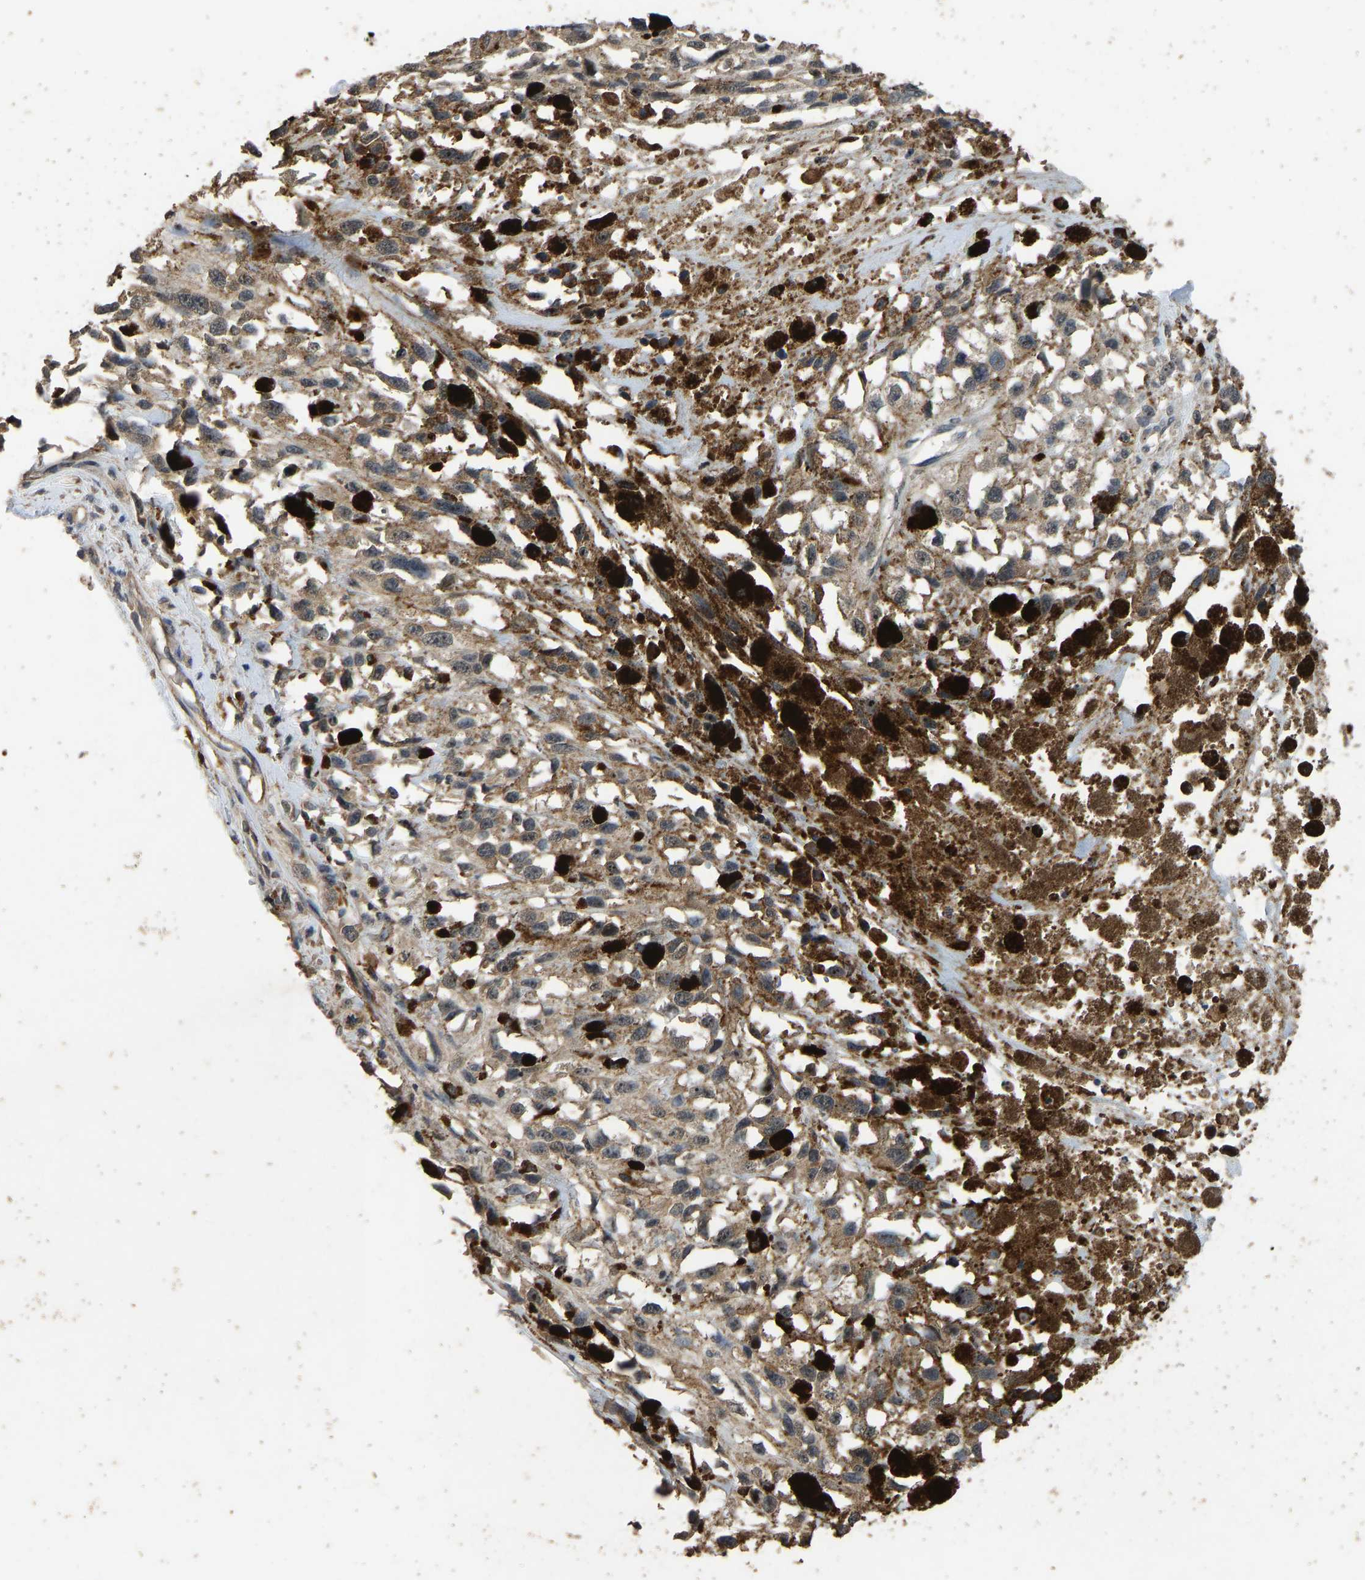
{"staining": {"intensity": "weak", "quantity": ">75%", "location": "cytoplasmic/membranous"}, "tissue": "melanoma", "cell_type": "Tumor cells", "image_type": "cancer", "snomed": [{"axis": "morphology", "description": "Malignant melanoma, Metastatic site"}, {"axis": "topography", "description": "Lymph node"}], "caption": "There is low levels of weak cytoplasmic/membranous positivity in tumor cells of malignant melanoma (metastatic site), as demonstrated by immunohistochemical staining (brown color).", "gene": "CIDEC", "patient": {"sex": "male", "age": 59}}